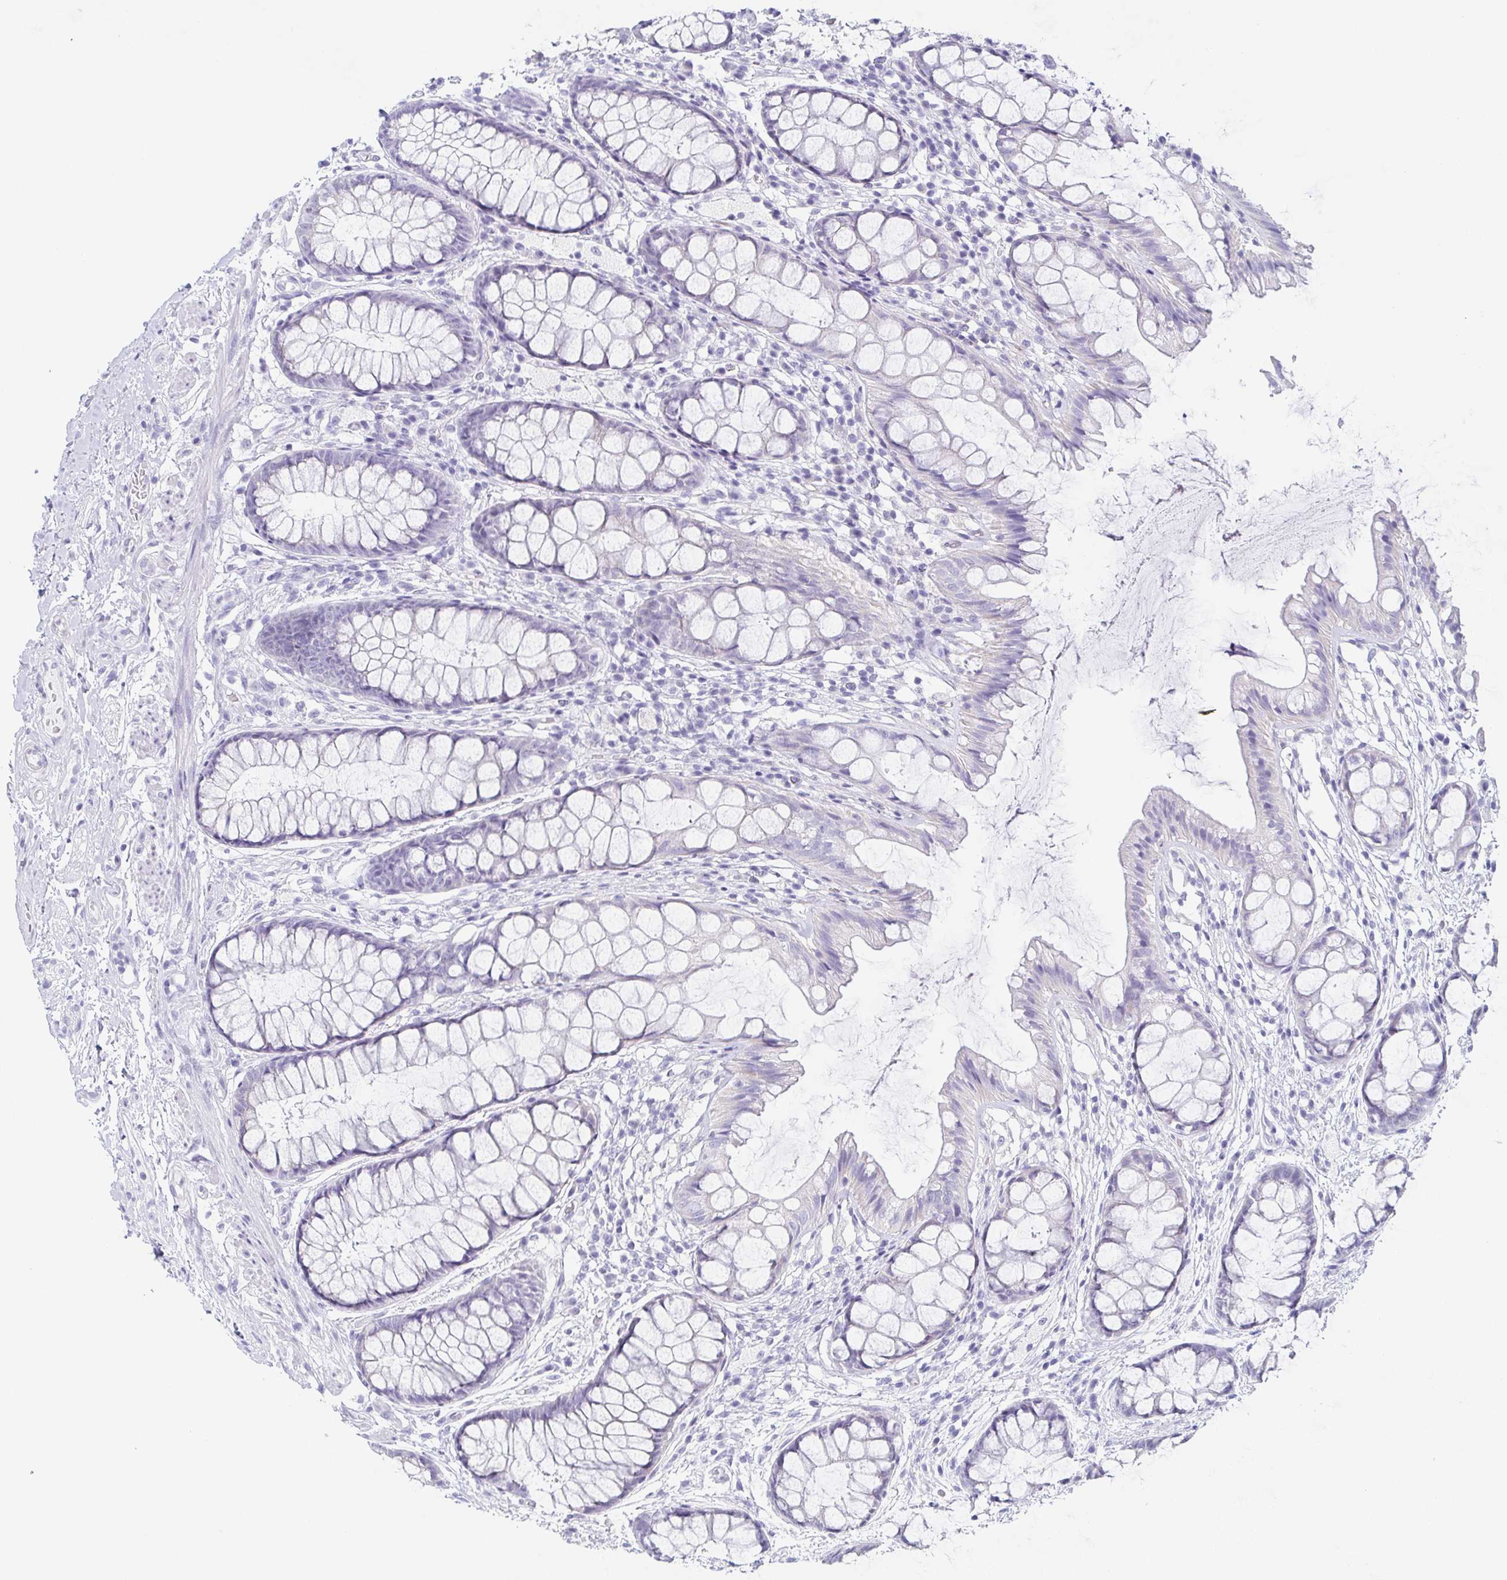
{"staining": {"intensity": "negative", "quantity": "none", "location": "none"}, "tissue": "rectum", "cell_type": "Glandular cells", "image_type": "normal", "snomed": [{"axis": "morphology", "description": "Normal tissue, NOS"}, {"axis": "topography", "description": "Rectum"}], "caption": "IHC image of normal human rectum stained for a protein (brown), which shows no staining in glandular cells.", "gene": "PRR27", "patient": {"sex": "female", "age": 62}}